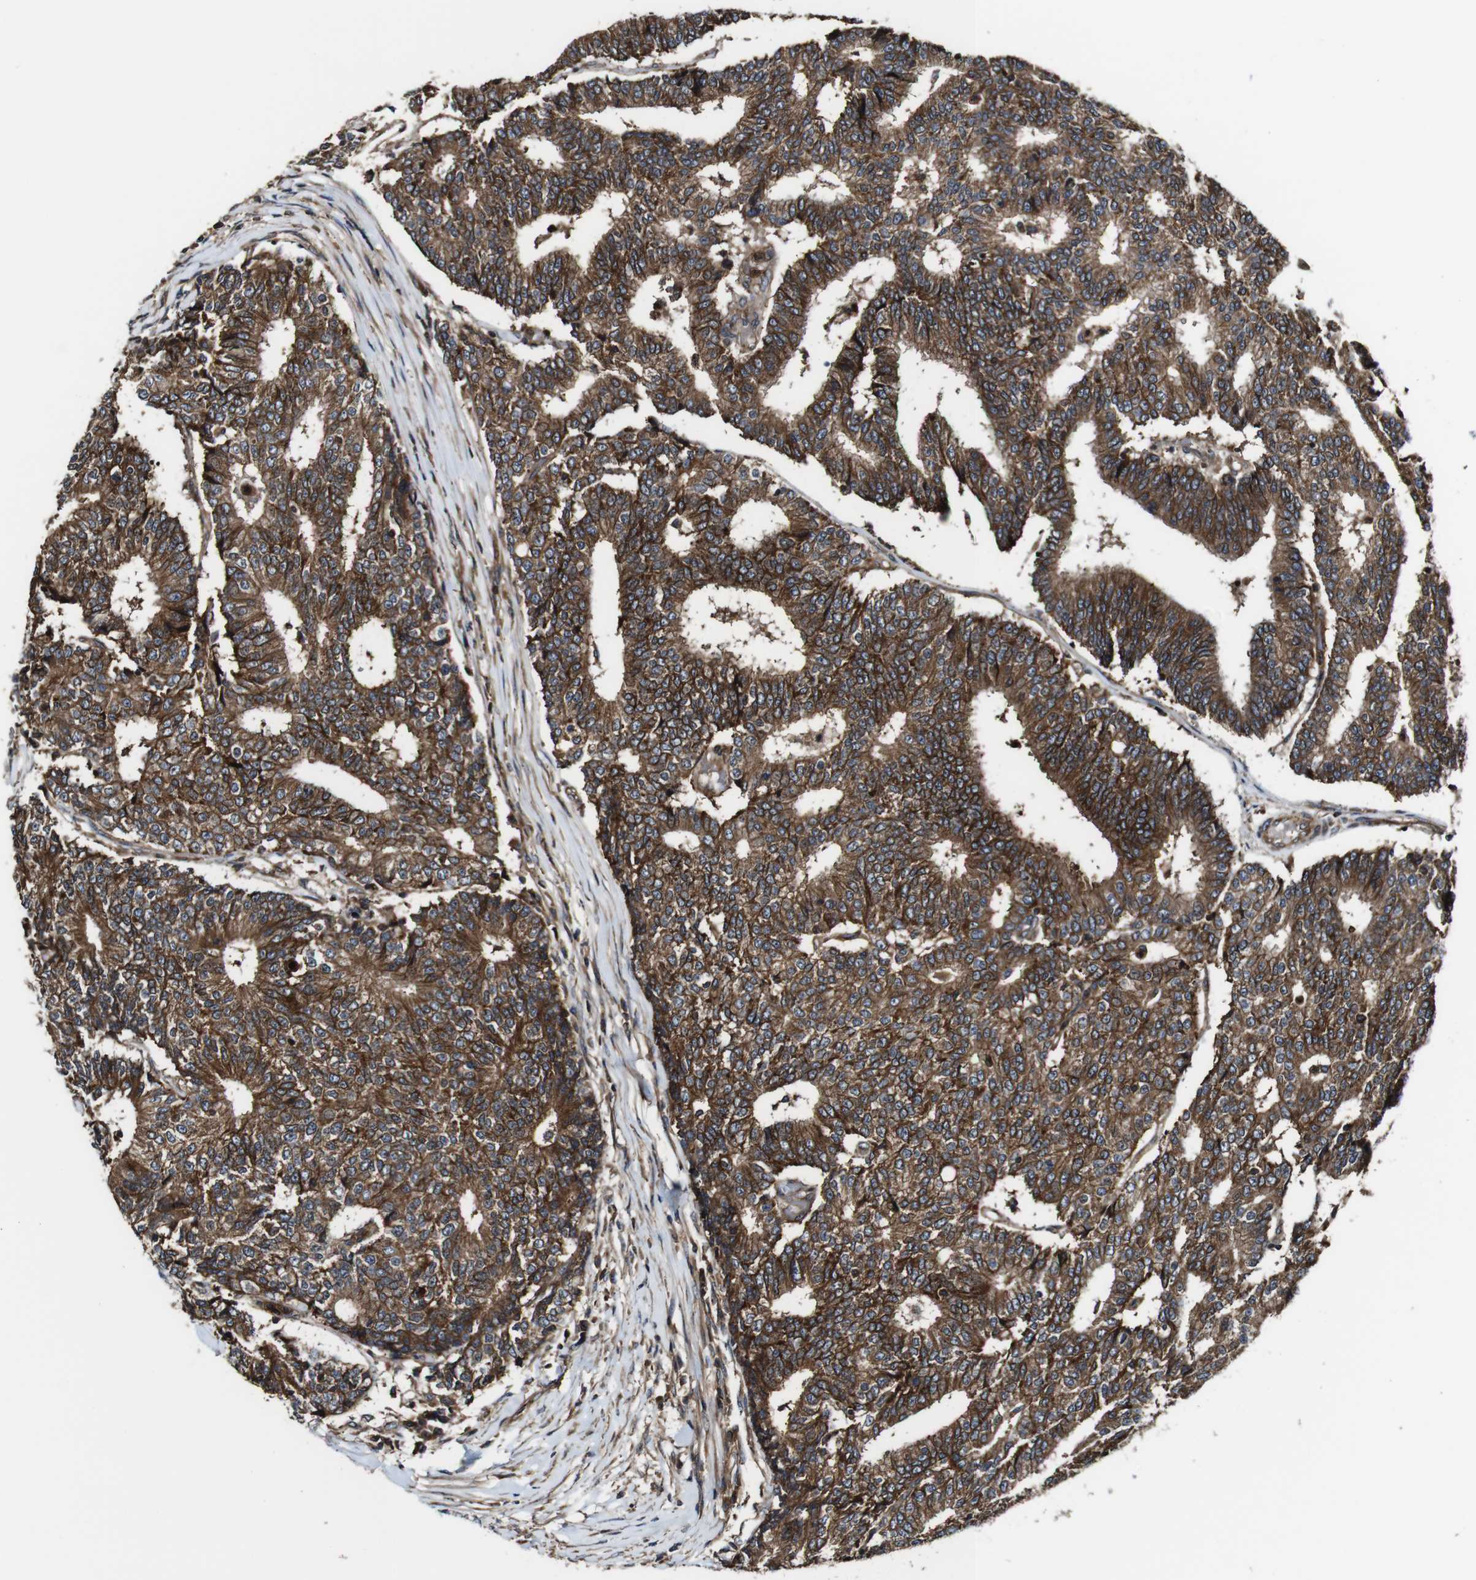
{"staining": {"intensity": "strong", "quantity": ">75%", "location": "cytoplasmic/membranous"}, "tissue": "prostate cancer", "cell_type": "Tumor cells", "image_type": "cancer", "snomed": [{"axis": "morphology", "description": "Normal tissue, NOS"}, {"axis": "morphology", "description": "Adenocarcinoma, High grade"}, {"axis": "topography", "description": "Prostate"}, {"axis": "topography", "description": "Seminal veicle"}], "caption": "This is an image of IHC staining of prostate cancer, which shows strong positivity in the cytoplasmic/membranous of tumor cells.", "gene": "TNIK", "patient": {"sex": "male", "age": 55}}